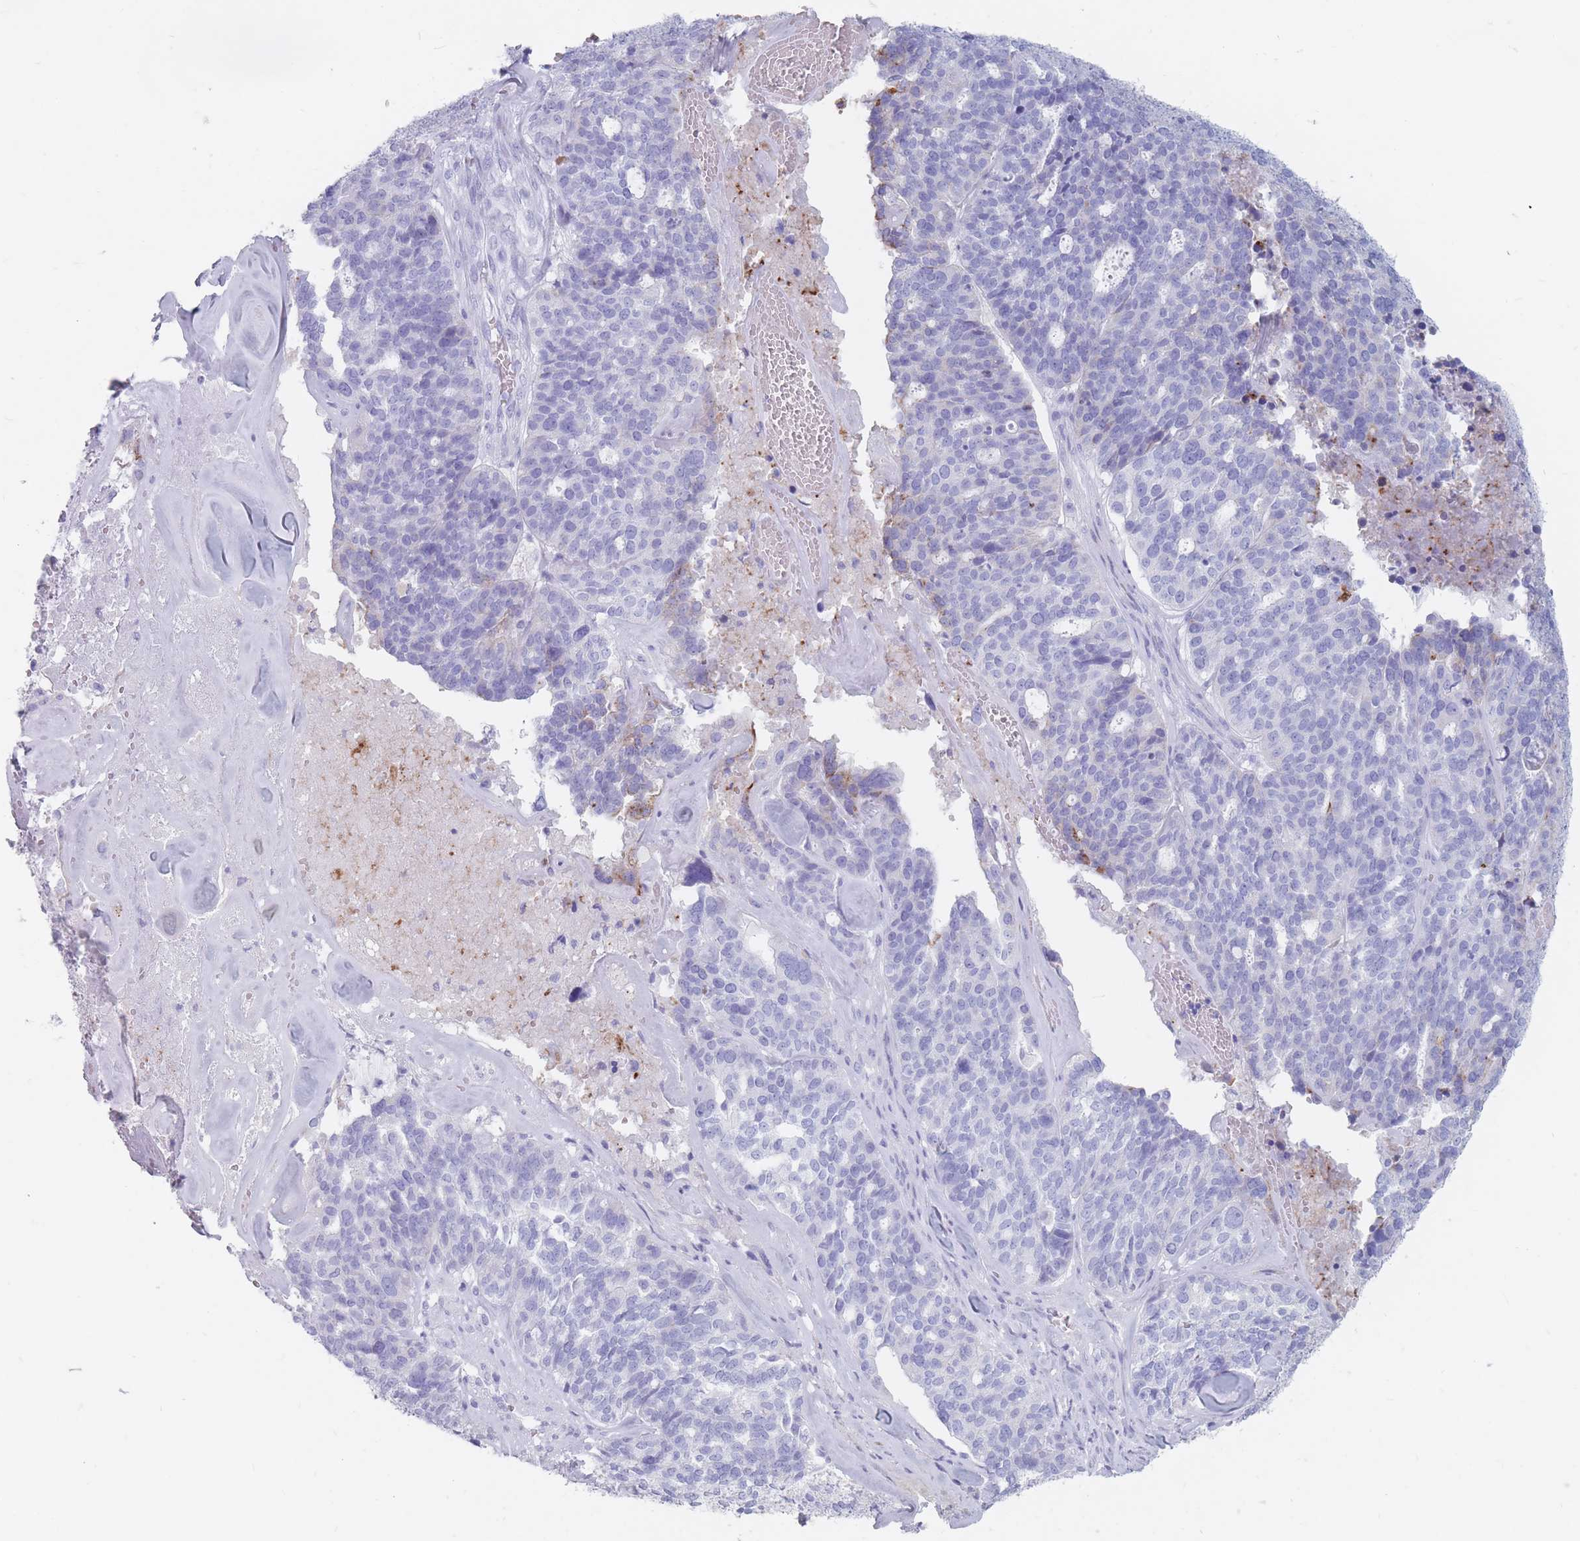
{"staining": {"intensity": "negative", "quantity": "none", "location": "none"}, "tissue": "ovarian cancer", "cell_type": "Tumor cells", "image_type": "cancer", "snomed": [{"axis": "morphology", "description": "Cystadenocarcinoma, serous, NOS"}, {"axis": "topography", "description": "Ovary"}], "caption": "Immunohistochemistry (IHC) image of neoplastic tissue: human ovarian cancer stained with DAB (3,3'-diaminobenzidine) demonstrates no significant protein expression in tumor cells. Brightfield microscopy of IHC stained with DAB (brown) and hematoxylin (blue), captured at high magnification.", "gene": "ST3GAL5", "patient": {"sex": "female", "age": 59}}